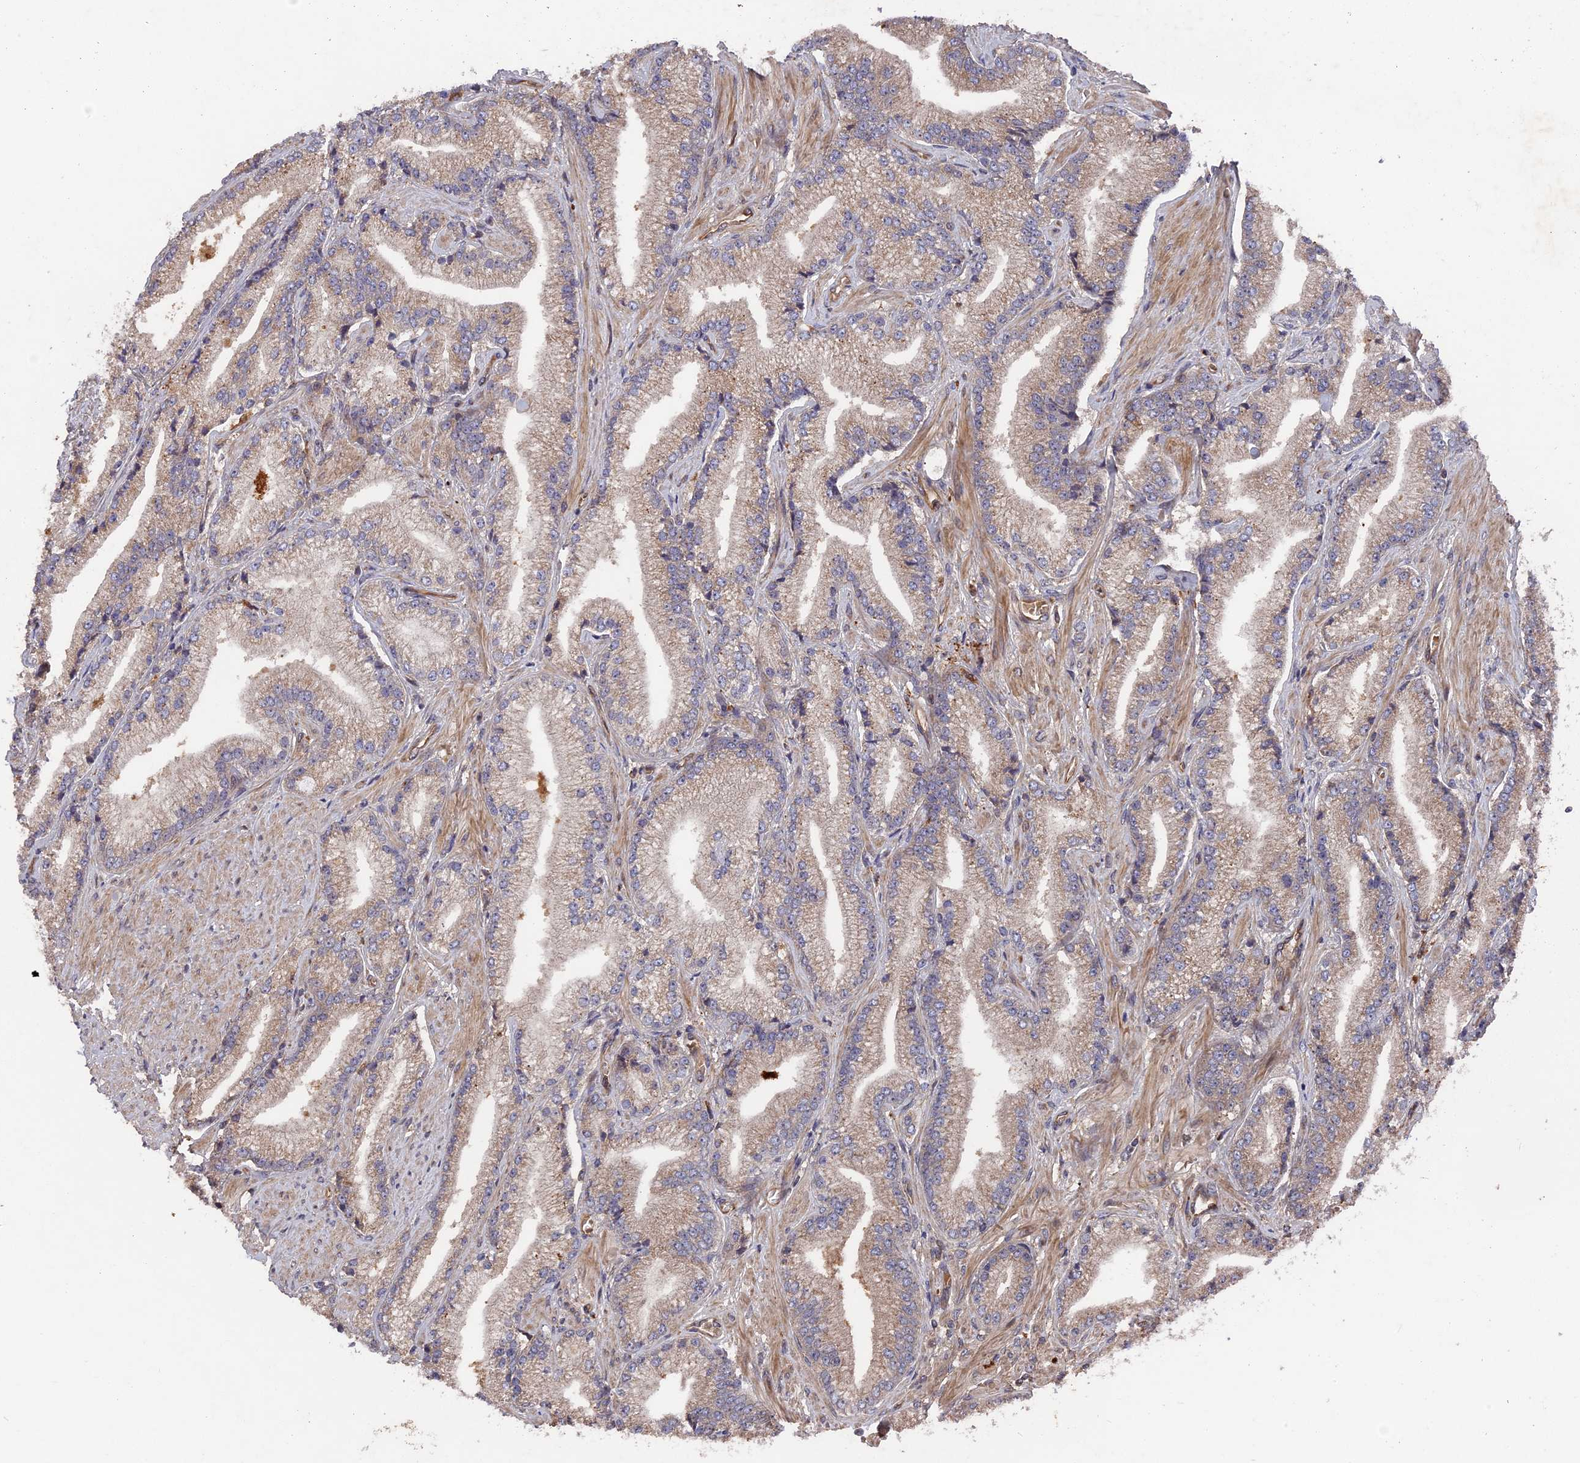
{"staining": {"intensity": "weak", "quantity": "25%-75%", "location": "cytoplasmic/membranous"}, "tissue": "prostate cancer", "cell_type": "Tumor cells", "image_type": "cancer", "snomed": [{"axis": "morphology", "description": "Adenocarcinoma, High grade"}, {"axis": "topography", "description": "Prostate"}], "caption": "Immunohistochemistry (IHC) of prostate adenocarcinoma (high-grade) shows low levels of weak cytoplasmic/membranous staining in approximately 25%-75% of tumor cells.", "gene": "DEF8", "patient": {"sex": "male", "age": 67}}